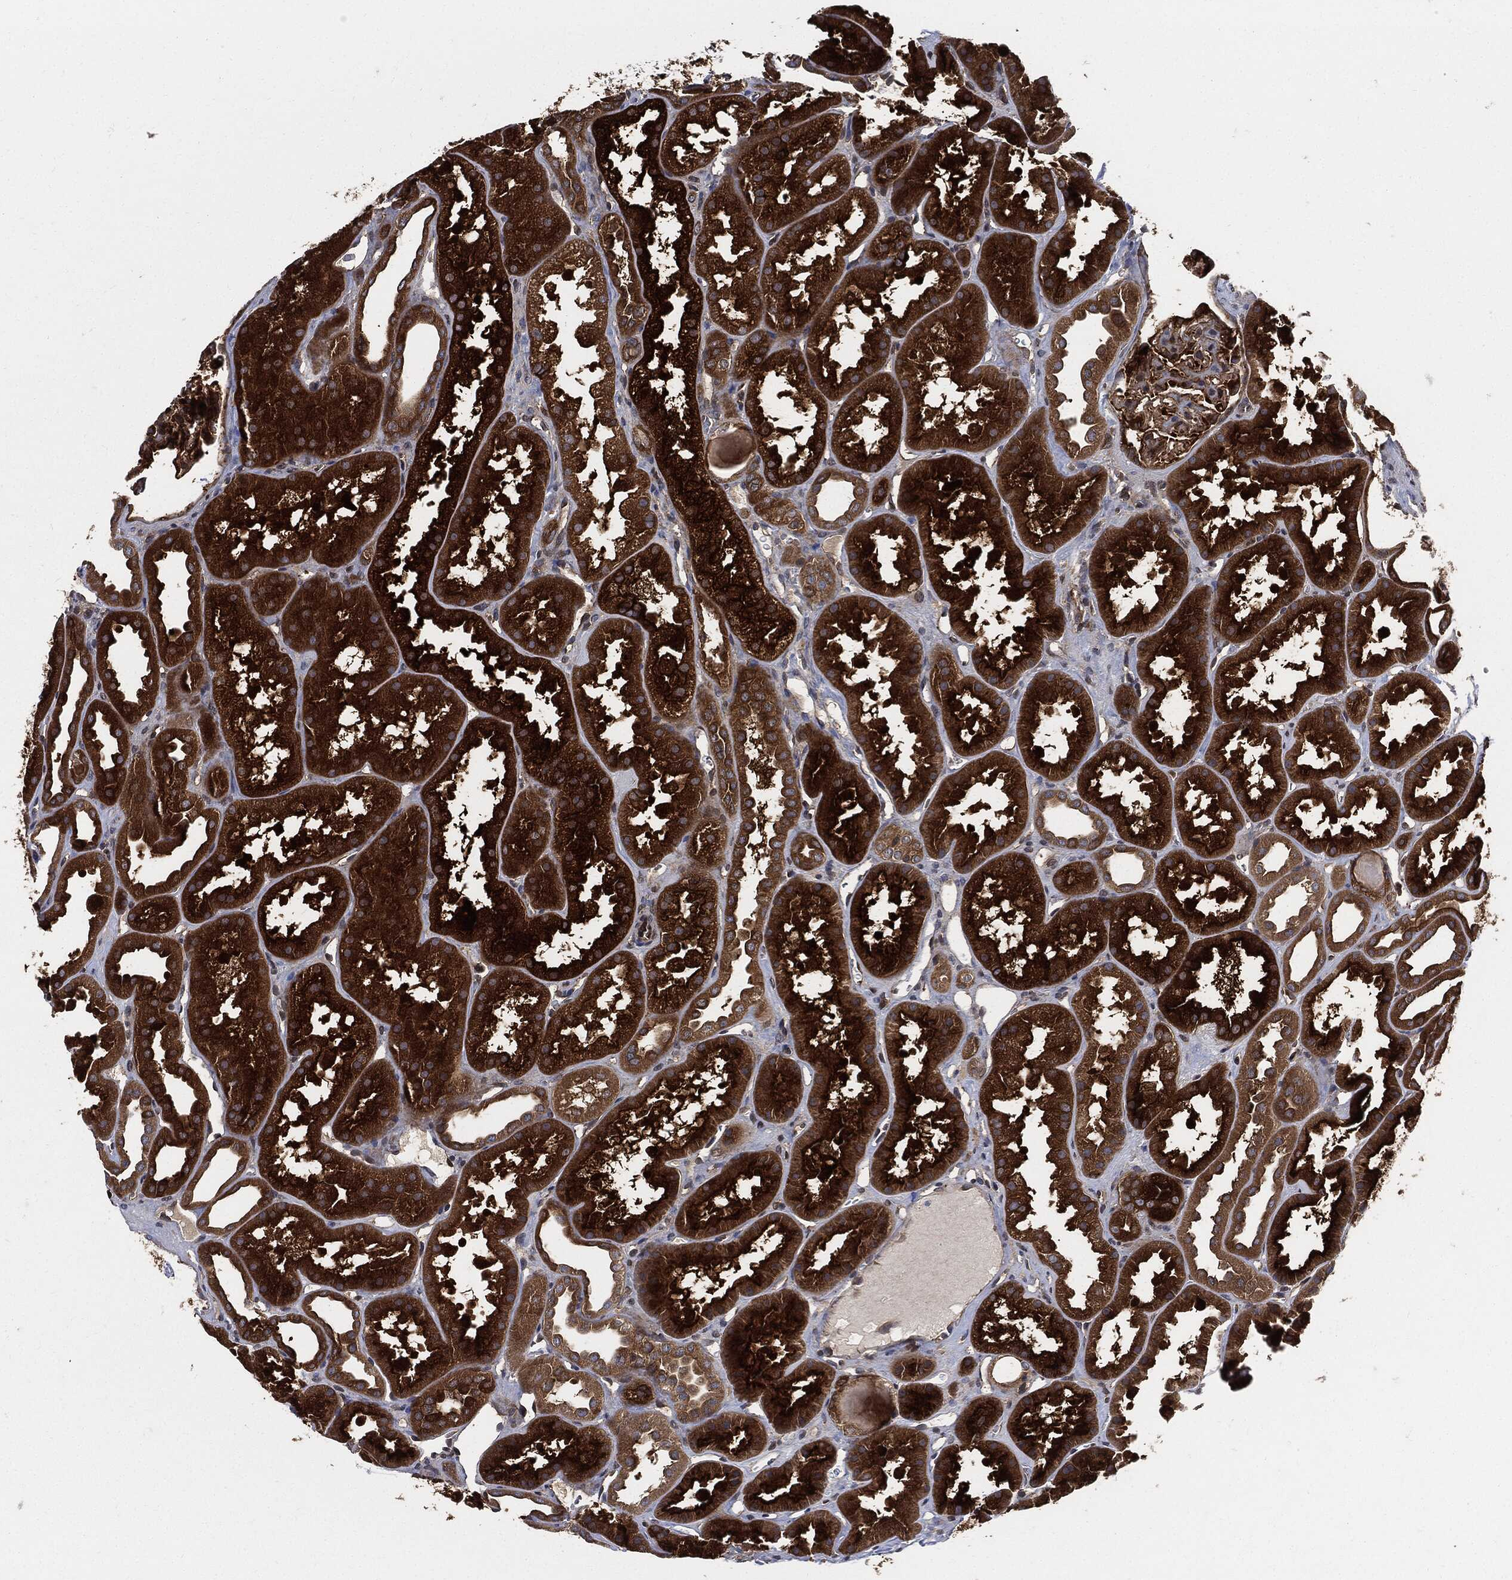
{"staining": {"intensity": "moderate", "quantity": "<25%", "location": "cytoplasmic/membranous"}, "tissue": "kidney", "cell_type": "Cells in glomeruli", "image_type": "normal", "snomed": [{"axis": "morphology", "description": "Normal tissue, NOS"}, {"axis": "topography", "description": "Kidney"}], "caption": "DAB immunohistochemical staining of normal human kidney shows moderate cytoplasmic/membranous protein expression in about <25% of cells in glomeruli.", "gene": "XPNPEP1", "patient": {"sex": "male", "age": 61}}